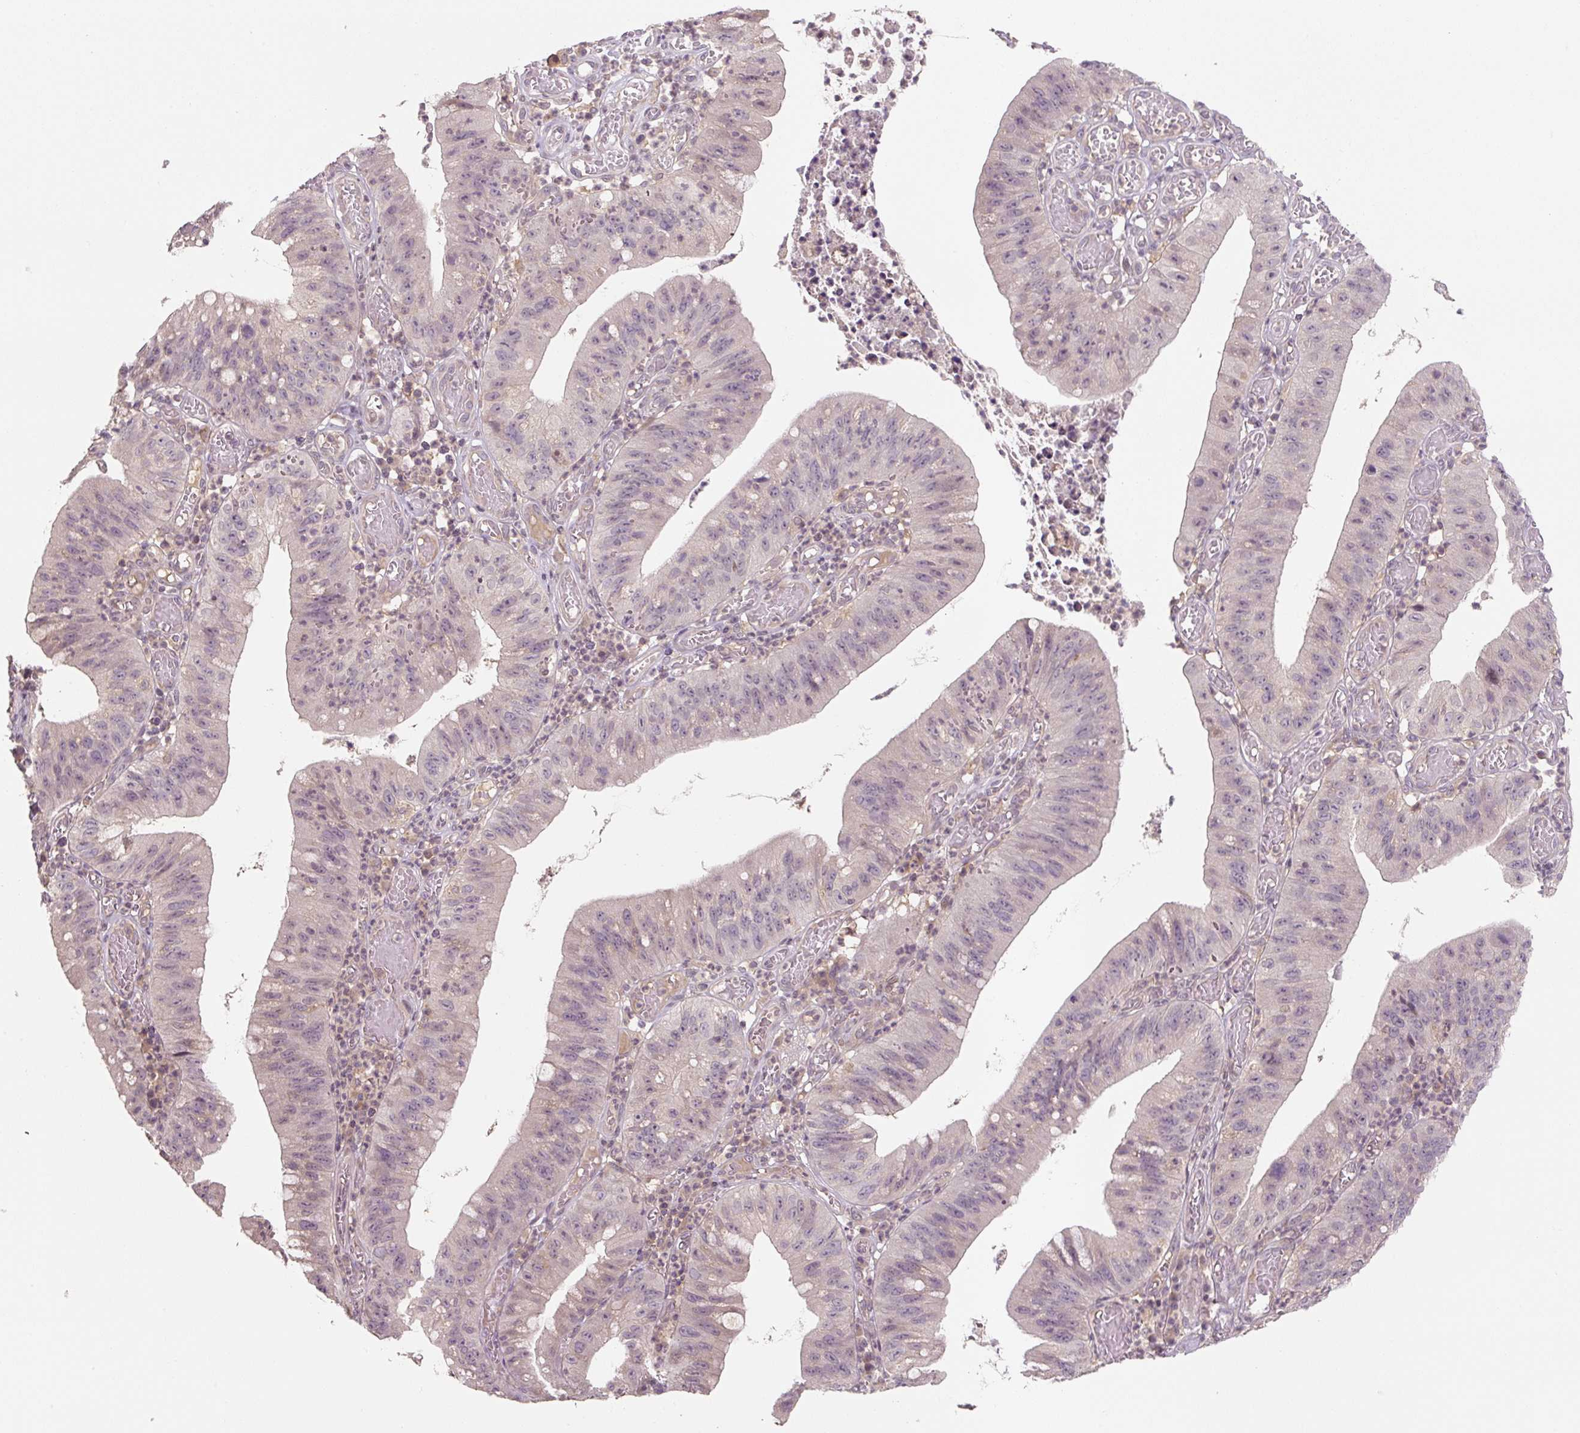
{"staining": {"intensity": "negative", "quantity": "none", "location": "none"}, "tissue": "stomach cancer", "cell_type": "Tumor cells", "image_type": "cancer", "snomed": [{"axis": "morphology", "description": "Adenocarcinoma, NOS"}, {"axis": "topography", "description": "Stomach"}], "caption": "A photomicrograph of human adenocarcinoma (stomach) is negative for staining in tumor cells.", "gene": "C2orf73", "patient": {"sex": "male", "age": 59}}